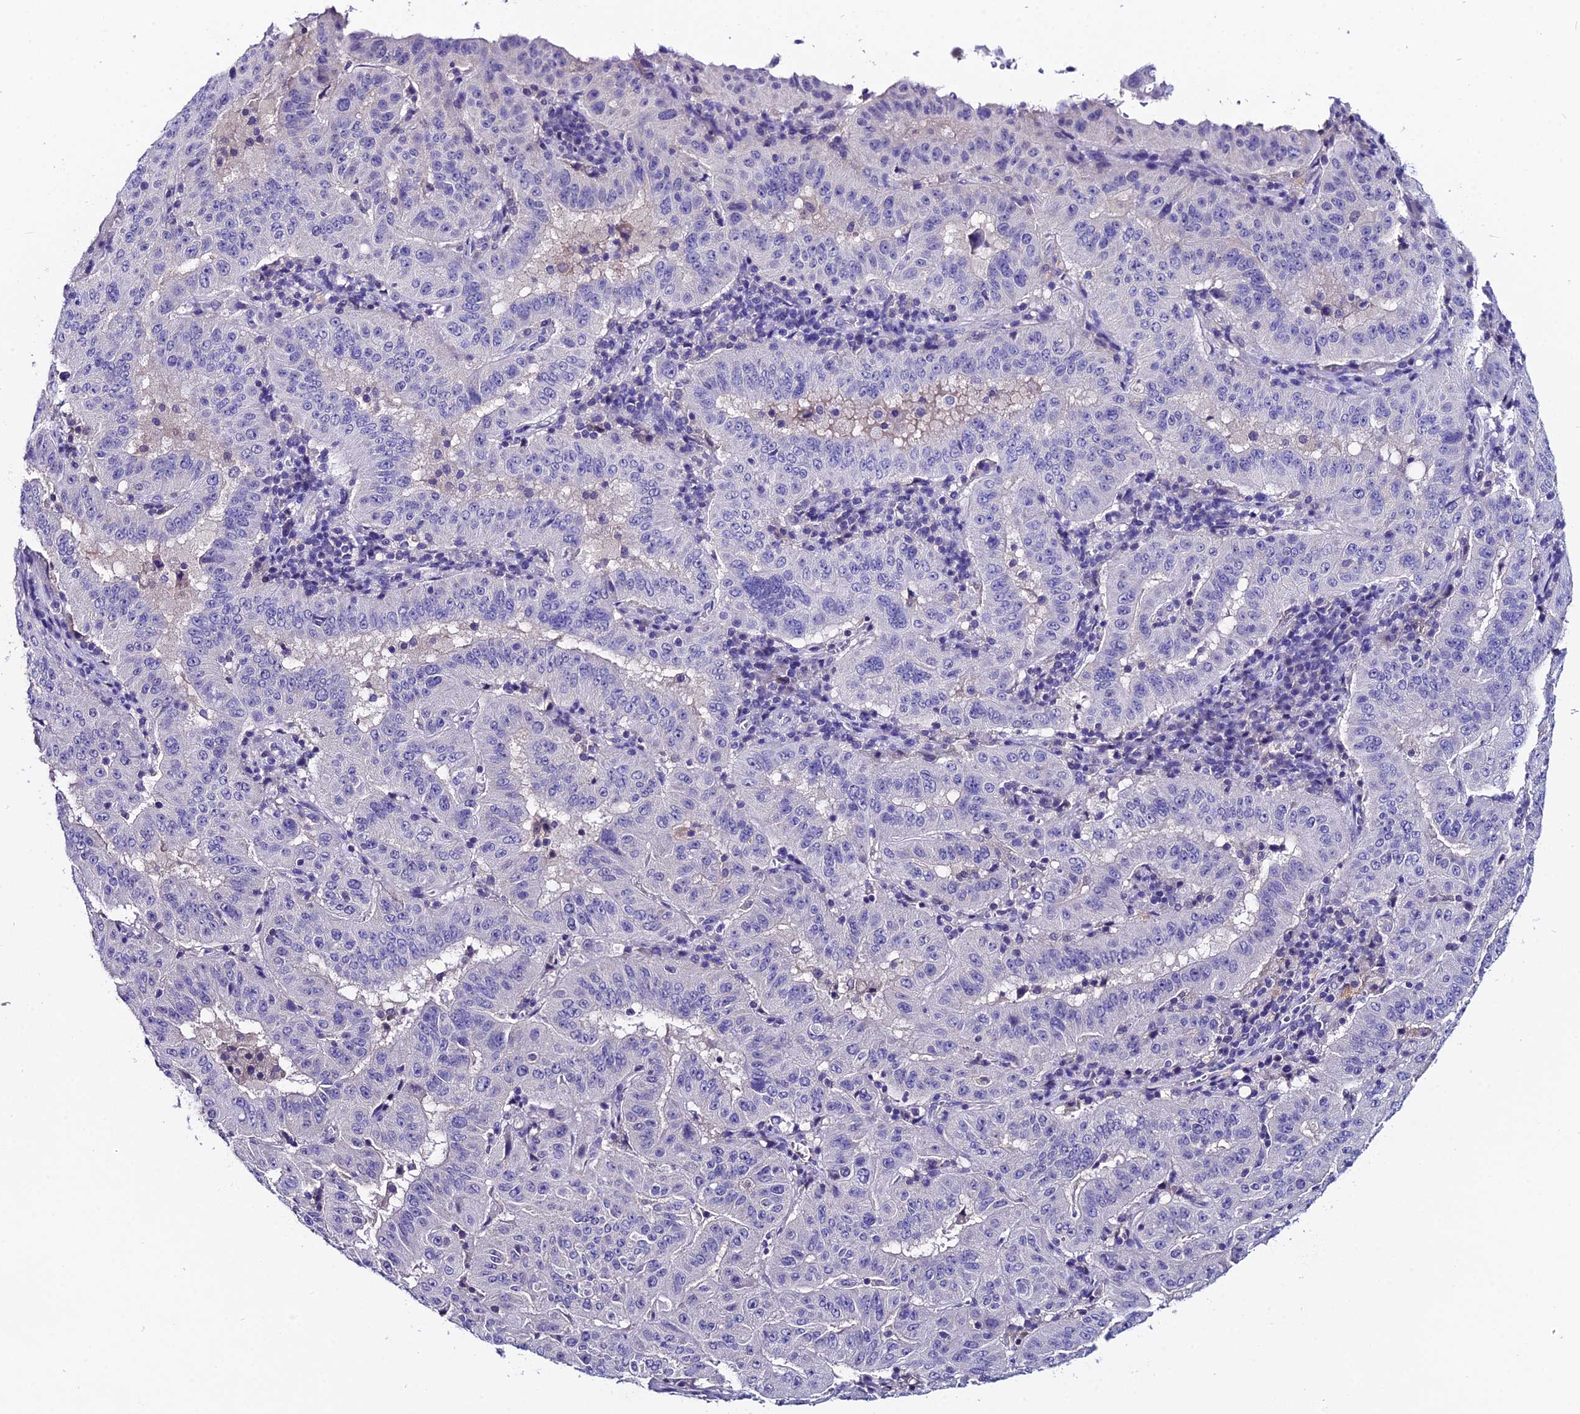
{"staining": {"intensity": "negative", "quantity": "none", "location": "none"}, "tissue": "pancreatic cancer", "cell_type": "Tumor cells", "image_type": "cancer", "snomed": [{"axis": "morphology", "description": "Adenocarcinoma, NOS"}, {"axis": "topography", "description": "Pancreas"}], "caption": "Histopathology image shows no significant protein expression in tumor cells of adenocarcinoma (pancreatic).", "gene": "LGALS7", "patient": {"sex": "male", "age": 63}}